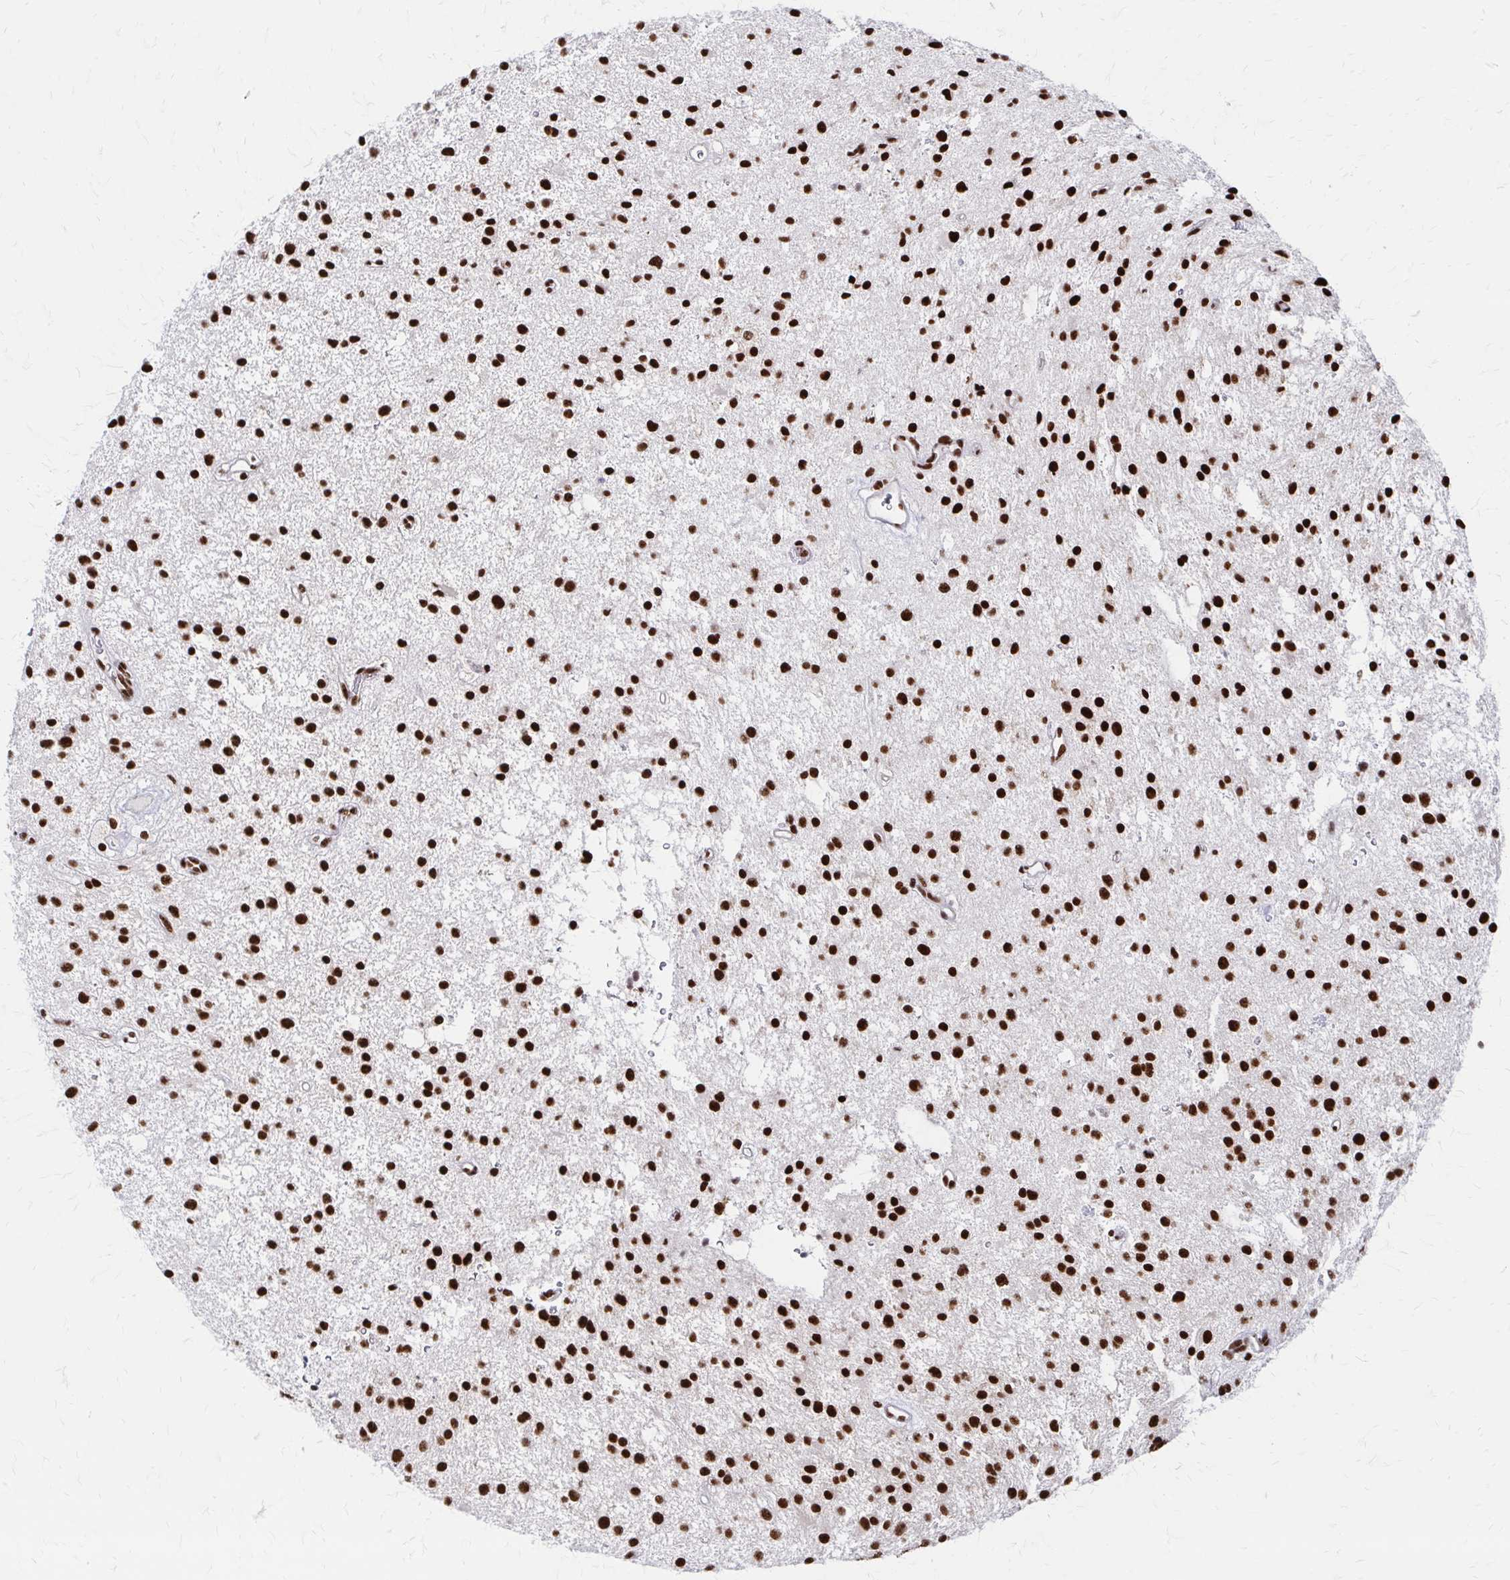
{"staining": {"intensity": "strong", "quantity": ">75%", "location": "nuclear"}, "tissue": "glioma", "cell_type": "Tumor cells", "image_type": "cancer", "snomed": [{"axis": "morphology", "description": "Glioma, malignant, Low grade"}, {"axis": "topography", "description": "Brain"}], "caption": "Human glioma stained with a protein marker demonstrates strong staining in tumor cells.", "gene": "CNKSR3", "patient": {"sex": "male", "age": 43}}